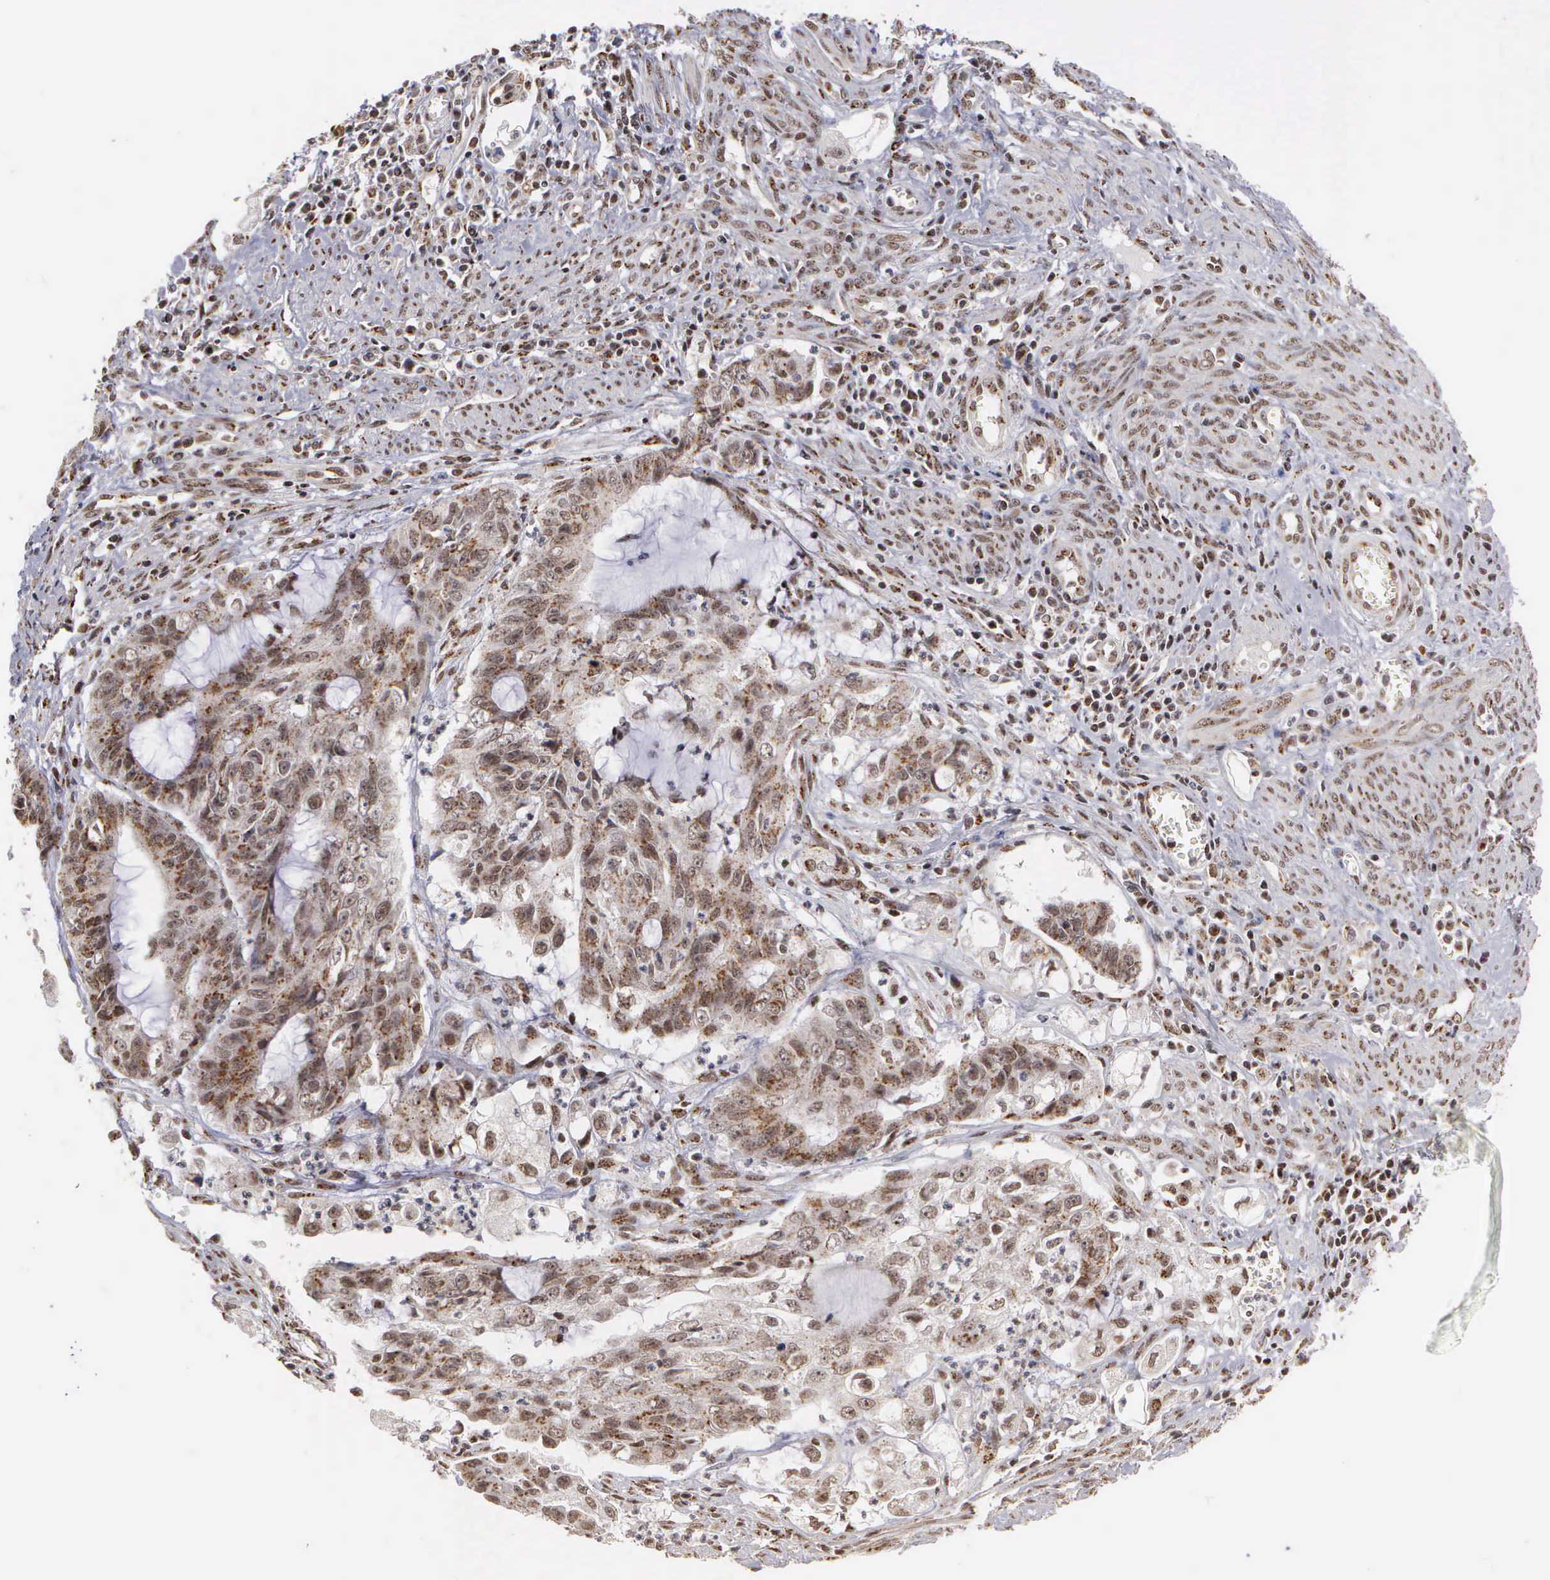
{"staining": {"intensity": "weak", "quantity": ">75%", "location": "cytoplasmic/membranous,nuclear"}, "tissue": "endometrial cancer", "cell_type": "Tumor cells", "image_type": "cancer", "snomed": [{"axis": "morphology", "description": "Adenocarcinoma, NOS"}, {"axis": "topography", "description": "Endometrium"}], "caption": "This histopathology image displays immunohistochemistry staining of human endometrial cancer, with low weak cytoplasmic/membranous and nuclear staining in about >75% of tumor cells.", "gene": "GTF2A1", "patient": {"sex": "female", "age": 75}}